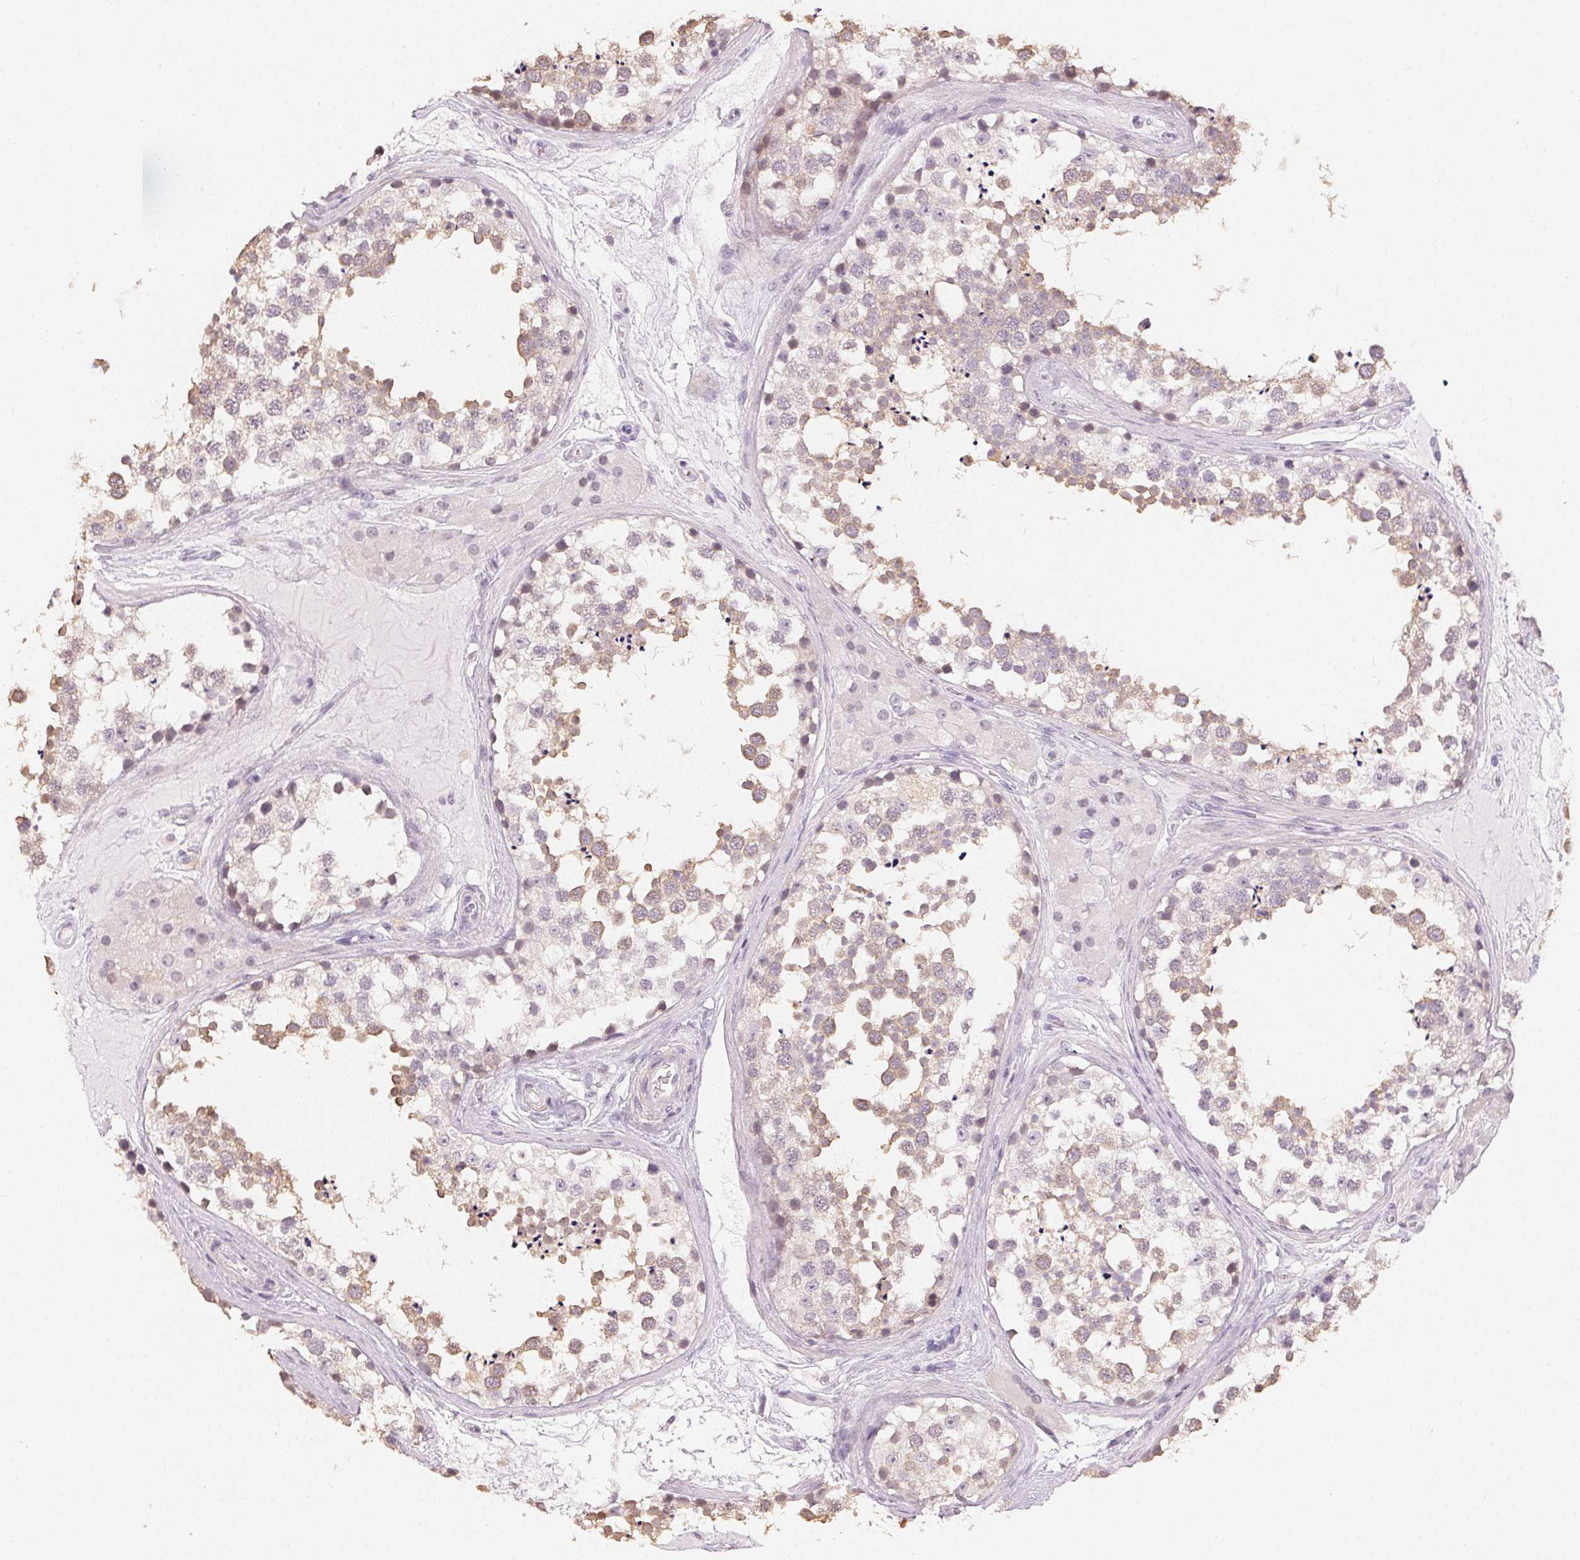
{"staining": {"intensity": "weak", "quantity": "25%-75%", "location": "cytoplasmic/membranous"}, "tissue": "testis", "cell_type": "Cells in seminiferous ducts", "image_type": "normal", "snomed": [{"axis": "morphology", "description": "Normal tissue, NOS"}, {"axis": "morphology", "description": "Seminoma, NOS"}, {"axis": "topography", "description": "Testis"}], "caption": "High-magnification brightfield microscopy of benign testis stained with DAB (3,3'-diaminobenzidine) (brown) and counterstained with hematoxylin (blue). cells in seminiferous ducts exhibit weak cytoplasmic/membranous expression is seen in approximately25%-75% of cells. (DAB (3,3'-diaminobenzidine) = brown stain, brightfield microscopy at high magnification).", "gene": "TMEM174", "patient": {"sex": "male", "age": 65}}